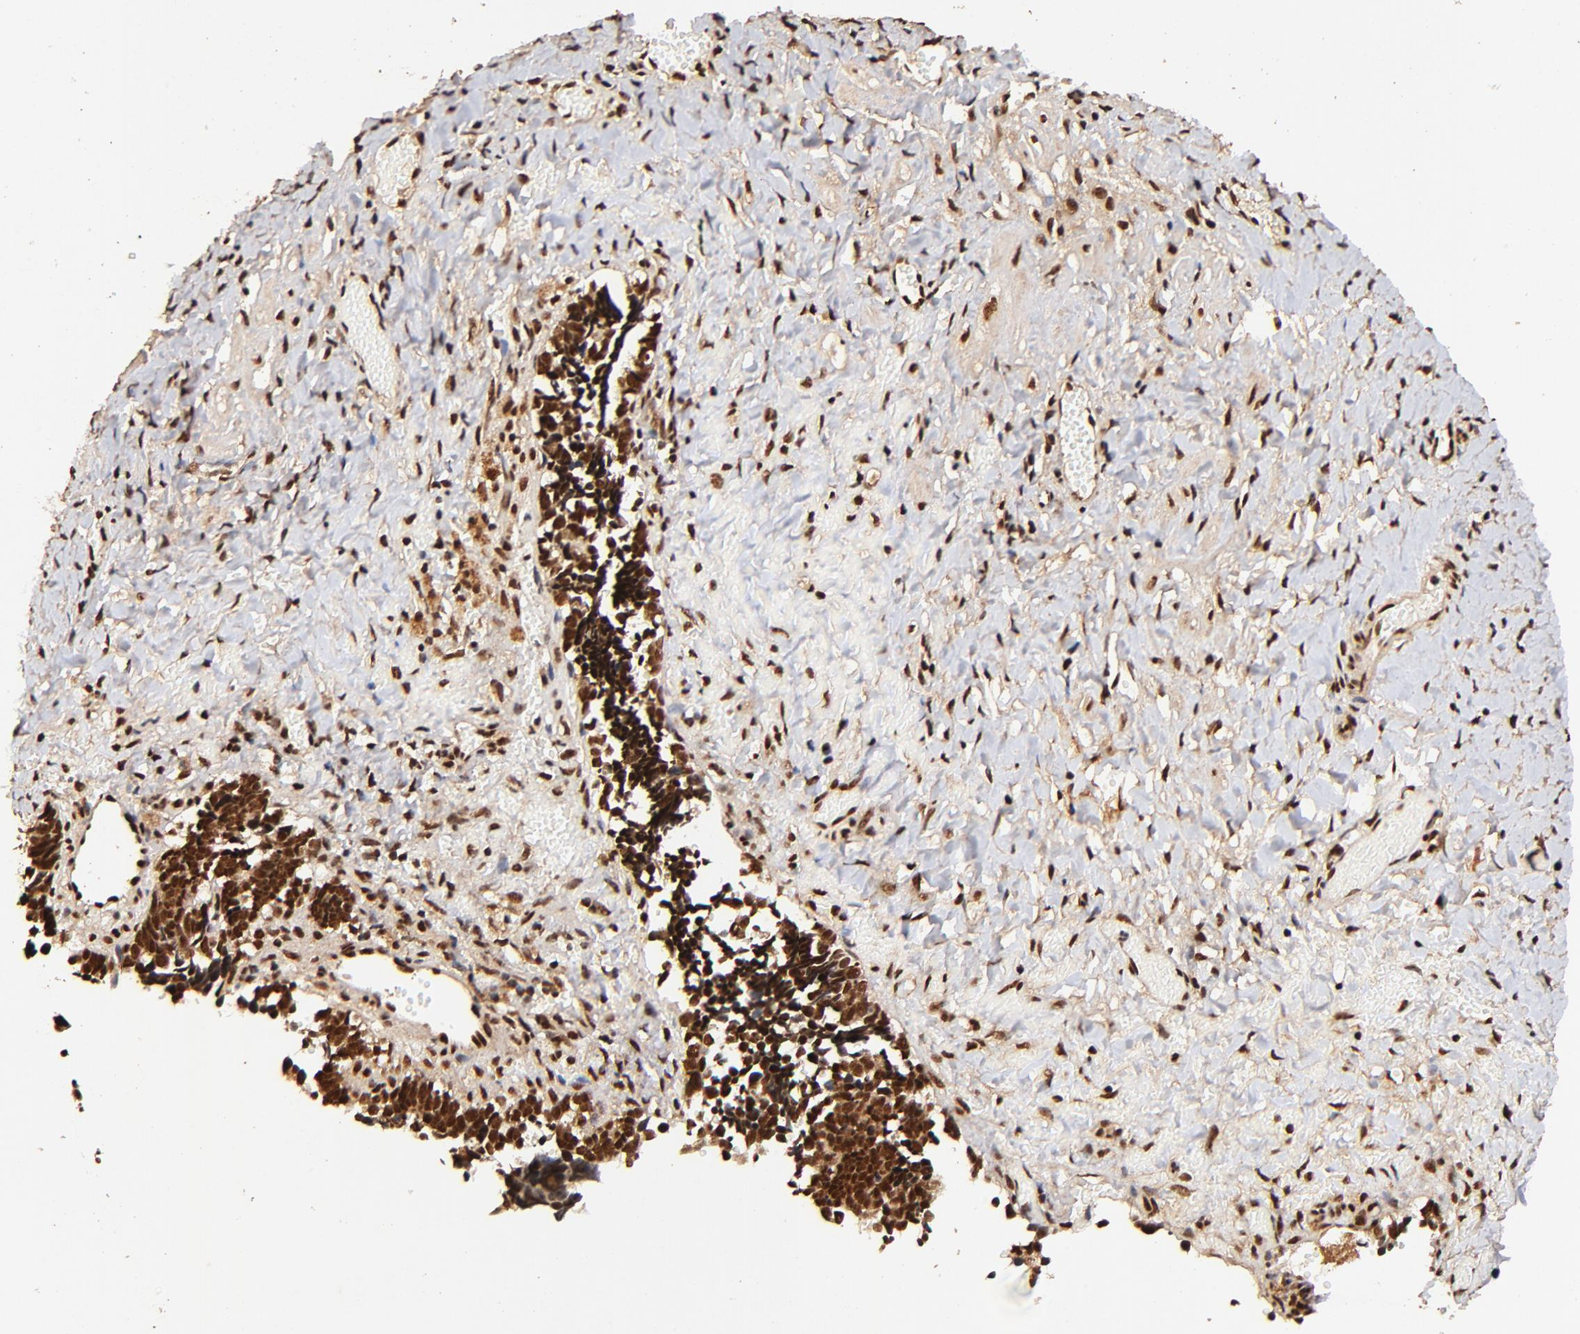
{"staining": {"intensity": "strong", "quantity": ">75%", "location": "cytoplasmic/membranous,nuclear"}, "tissue": "ovarian cancer", "cell_type": "Tumor cells", "image_type": "cancer", "snomed": [{"axis": "morphology", "description": "Cystadenocarcinoma, serous, NOS"}, {"axis": "topography", "description": "Ovary"}], "caption": "DAB (3,3'-diaminobenzidine) immunohistochemical staining of human serous cystadenocarcinoma (ovarian) displays strong cytoplasmic/membranous and nuclear protein positivity in about >75% of tumor cells.", "gene": "MED12", "patient": {"sex": "female", "age": 77}}